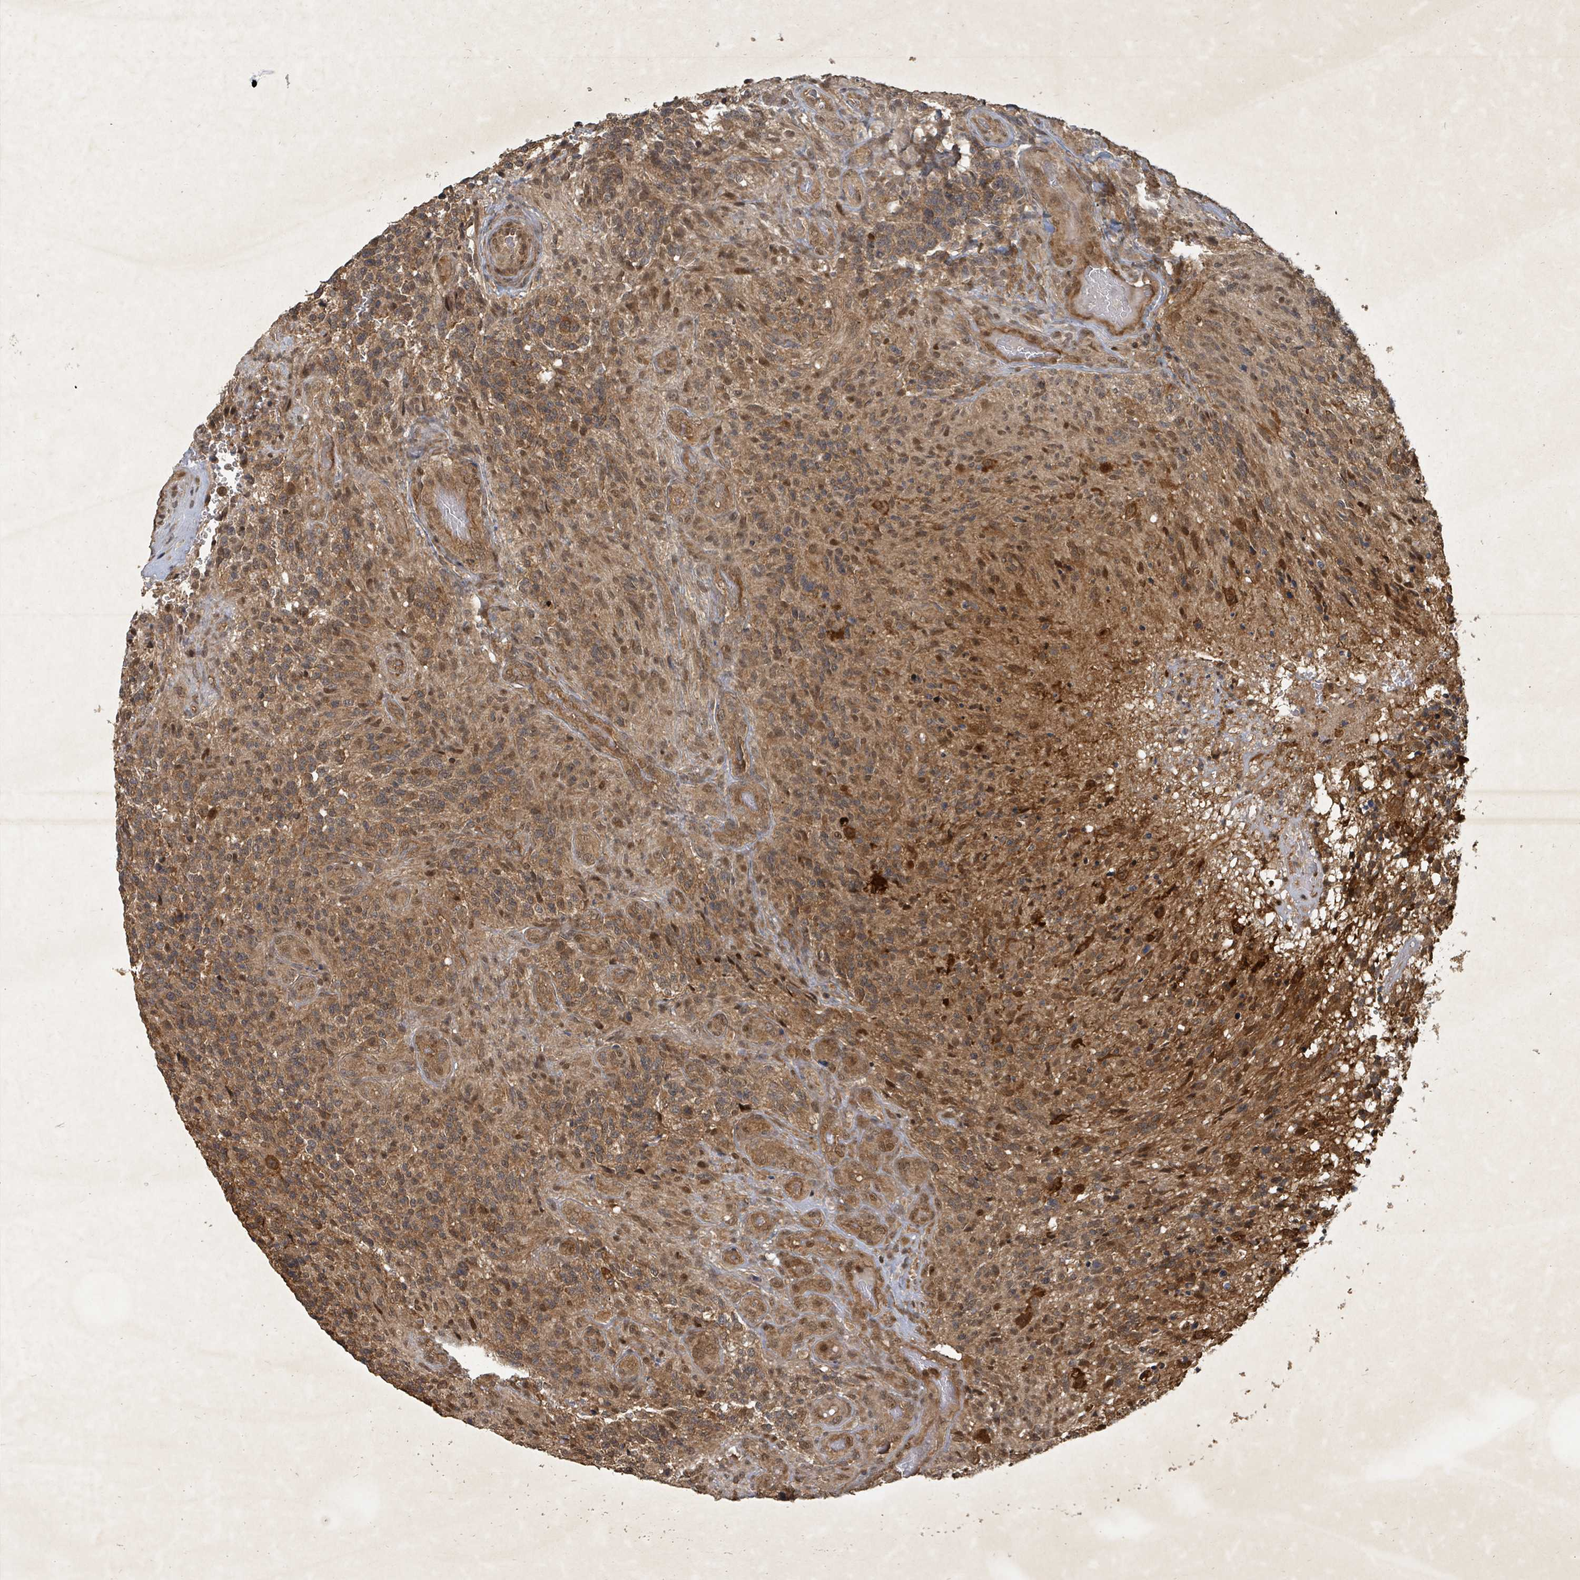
{"staining": {"intensity": "moderate", "quantity": "25%-75%", "location": "cytoplasmic/membranous,nuclear"}, "tissue": "glioma", "cell_type": "Tumor cells", "image_type": "cancer", "snomed": [{"axis": "morphology", "description": "Glioma, malignant, High grade"}, {"axis": "topography", "description": "Brain"}], "caption": "Glioma stained with IHC exhibits moderate cytoplasmic/membranous and nuclear positivity in about 25%-75% of tumor cells.", "gene": "KDM4E", "patient": {"sex": "male", "age": 36}}